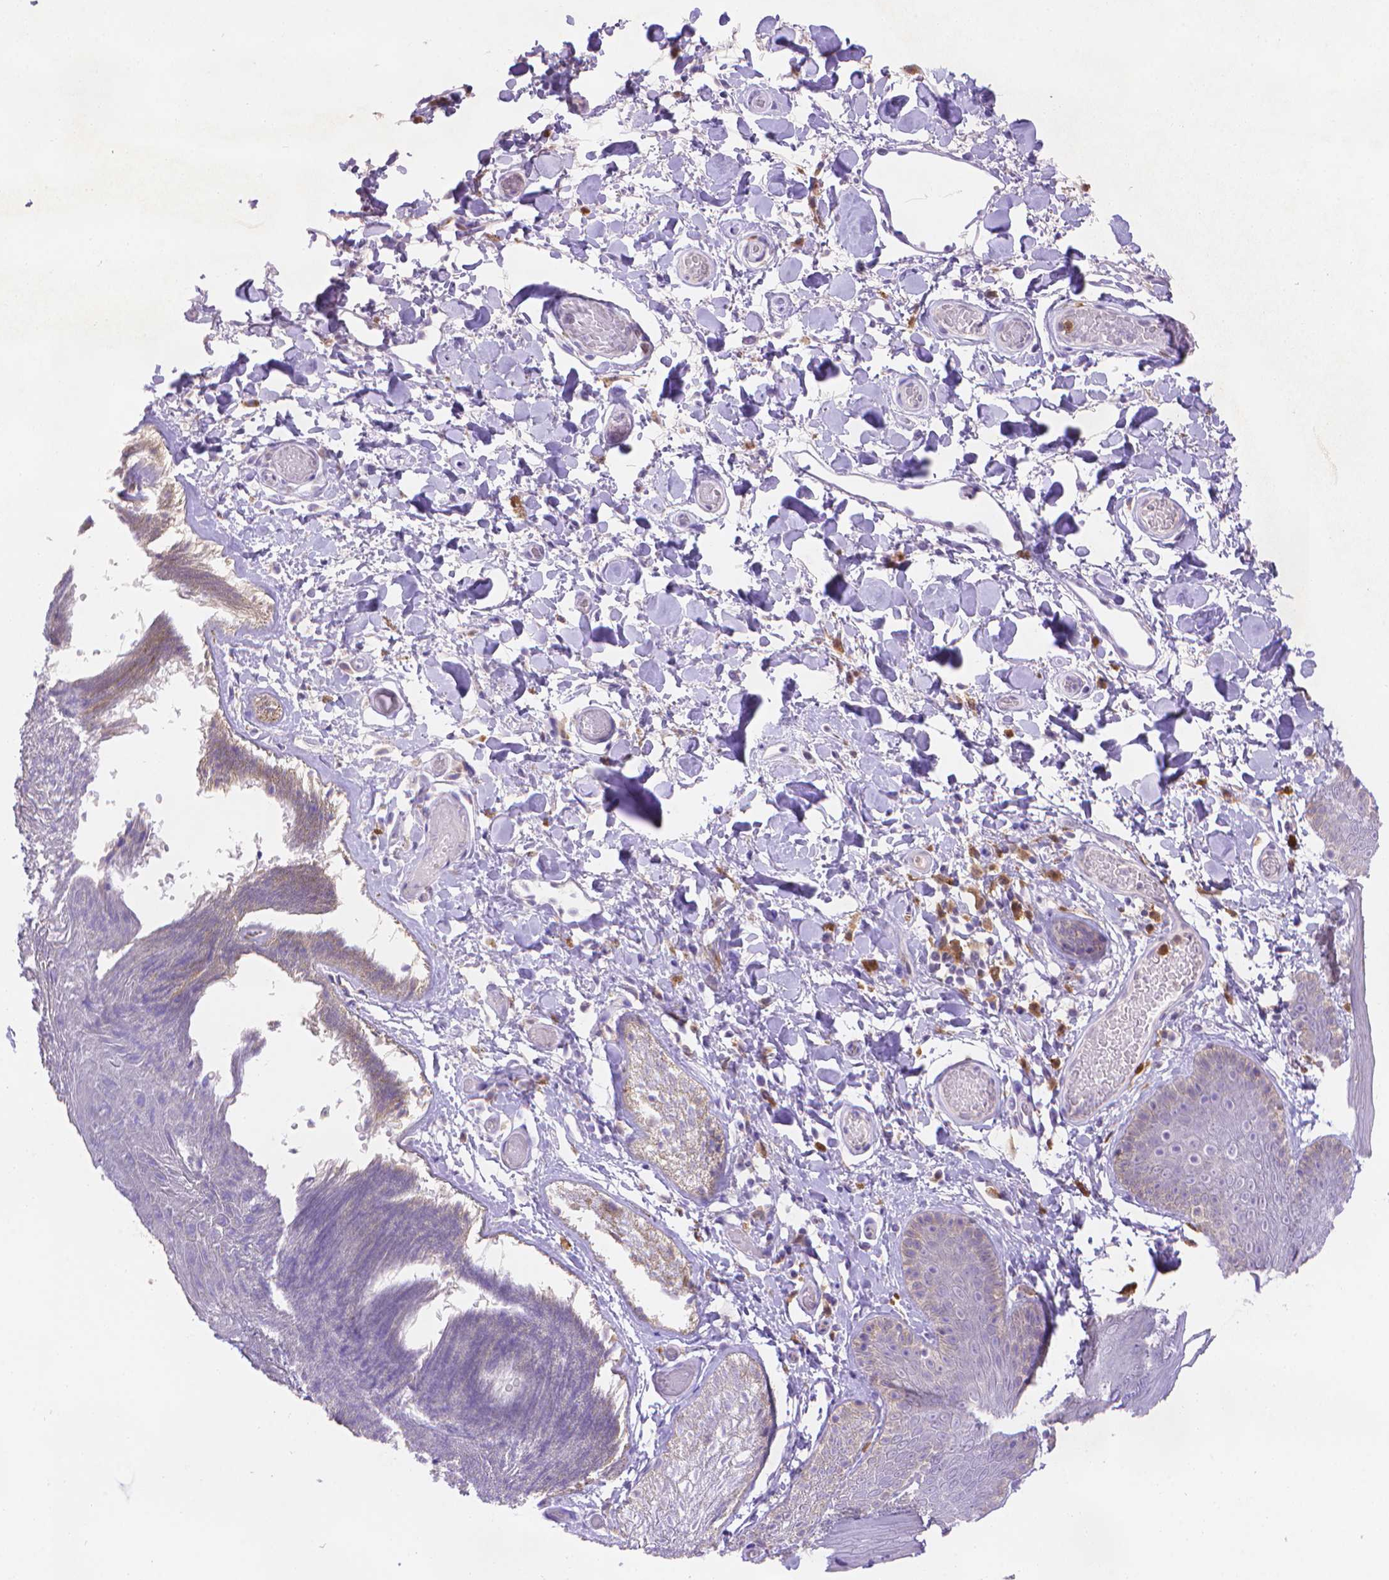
{"staining": {"intensity": "moderate", "quantity": "<25%", "location": "cytoplasmic/membranous"}, "tissue": "skin", "cell_type": "Epidermal cells", "image_type": "normal", "snomed": [{"axis": "morphology", "description": "Normal tissue, NOS"}, {"axis": "topography", "description": "Anal"}], "caption": "A low amount of moderate cytoplasmic/membranous positivity is seen in about <25% of epidermal cells in benign skin.", "gene": "FGD2", "patient": {"sex": "male", "age": 53}}